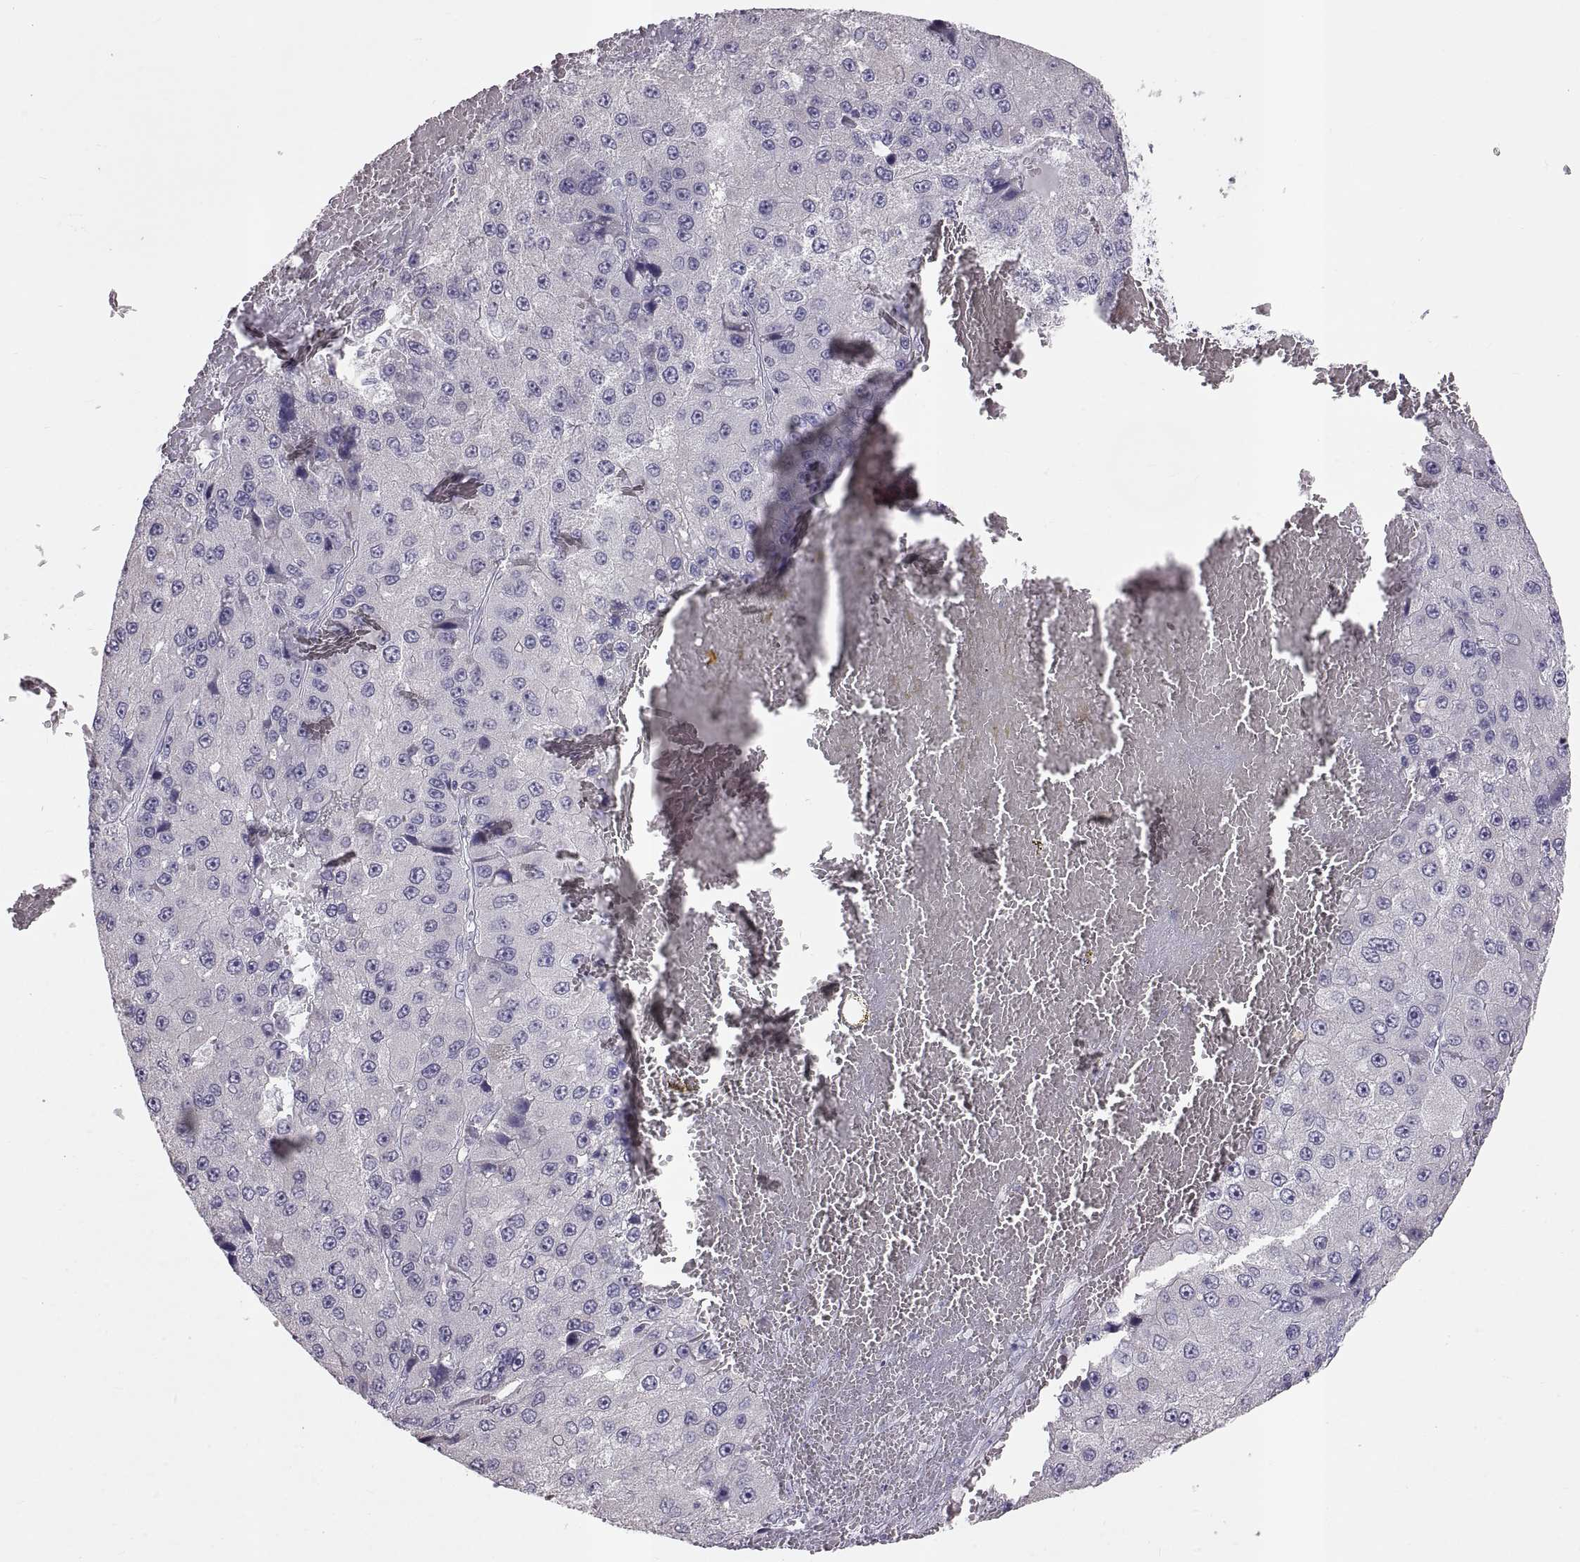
{"staining": {"intensity": "negative", "quantity": "none", "location": "none"}, "tissue": "liver cancer", "cell_type": "Tumor cells", "image_type": "cancer", "snomed": [{"axis": "morphology", "description": "Carcinoma, Hepatocellular, NOS"}, {"axis": "topography", "description": "Liver"}], "caption": "This is an IHC micrograph of human liver hepatocellular carcinoma. There is no staining in tumor cells.", "gene": "WBP2NL", "patient": {"sex": "female", "age": 73}}